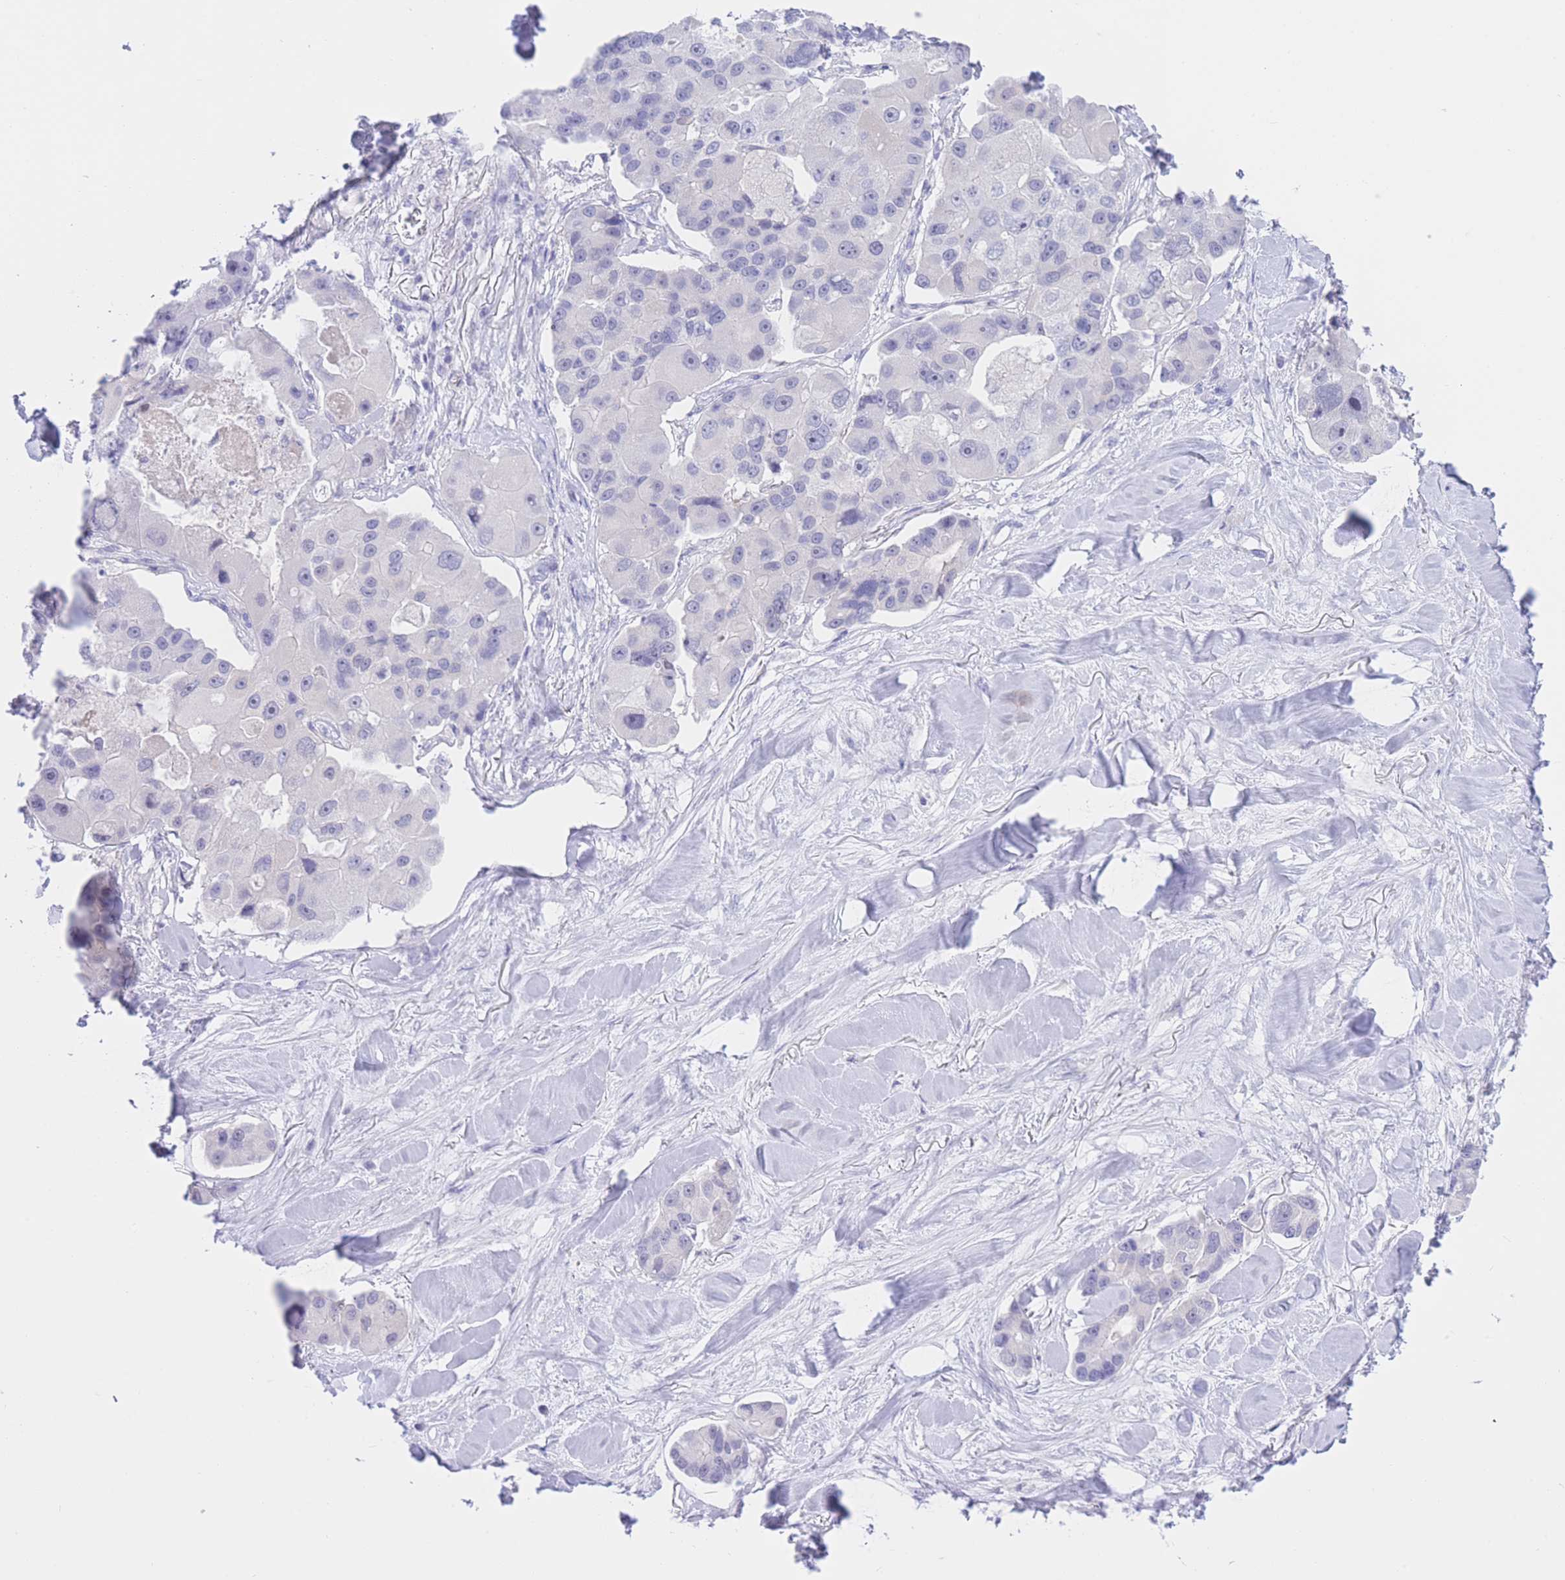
{"staining": {"intensity": "negative", "quantity": "none", "location": "none"}, "tissue": "lung cancer", "cell_type": "Tumor cells", "image_type": "cancer", "snomed": [{"axis": "morphology", "description": "Adenocarcinoma, NOS"}, {"axis": "topography", "description": "Lung"}], "caption": "Lung cancer (adenocarcinoma) stained for a protein using immunohistochemistry demonstrates no staining tumor cells.", "gene": "ZNF212", "patient": {"sex": "female", "age": 54}}